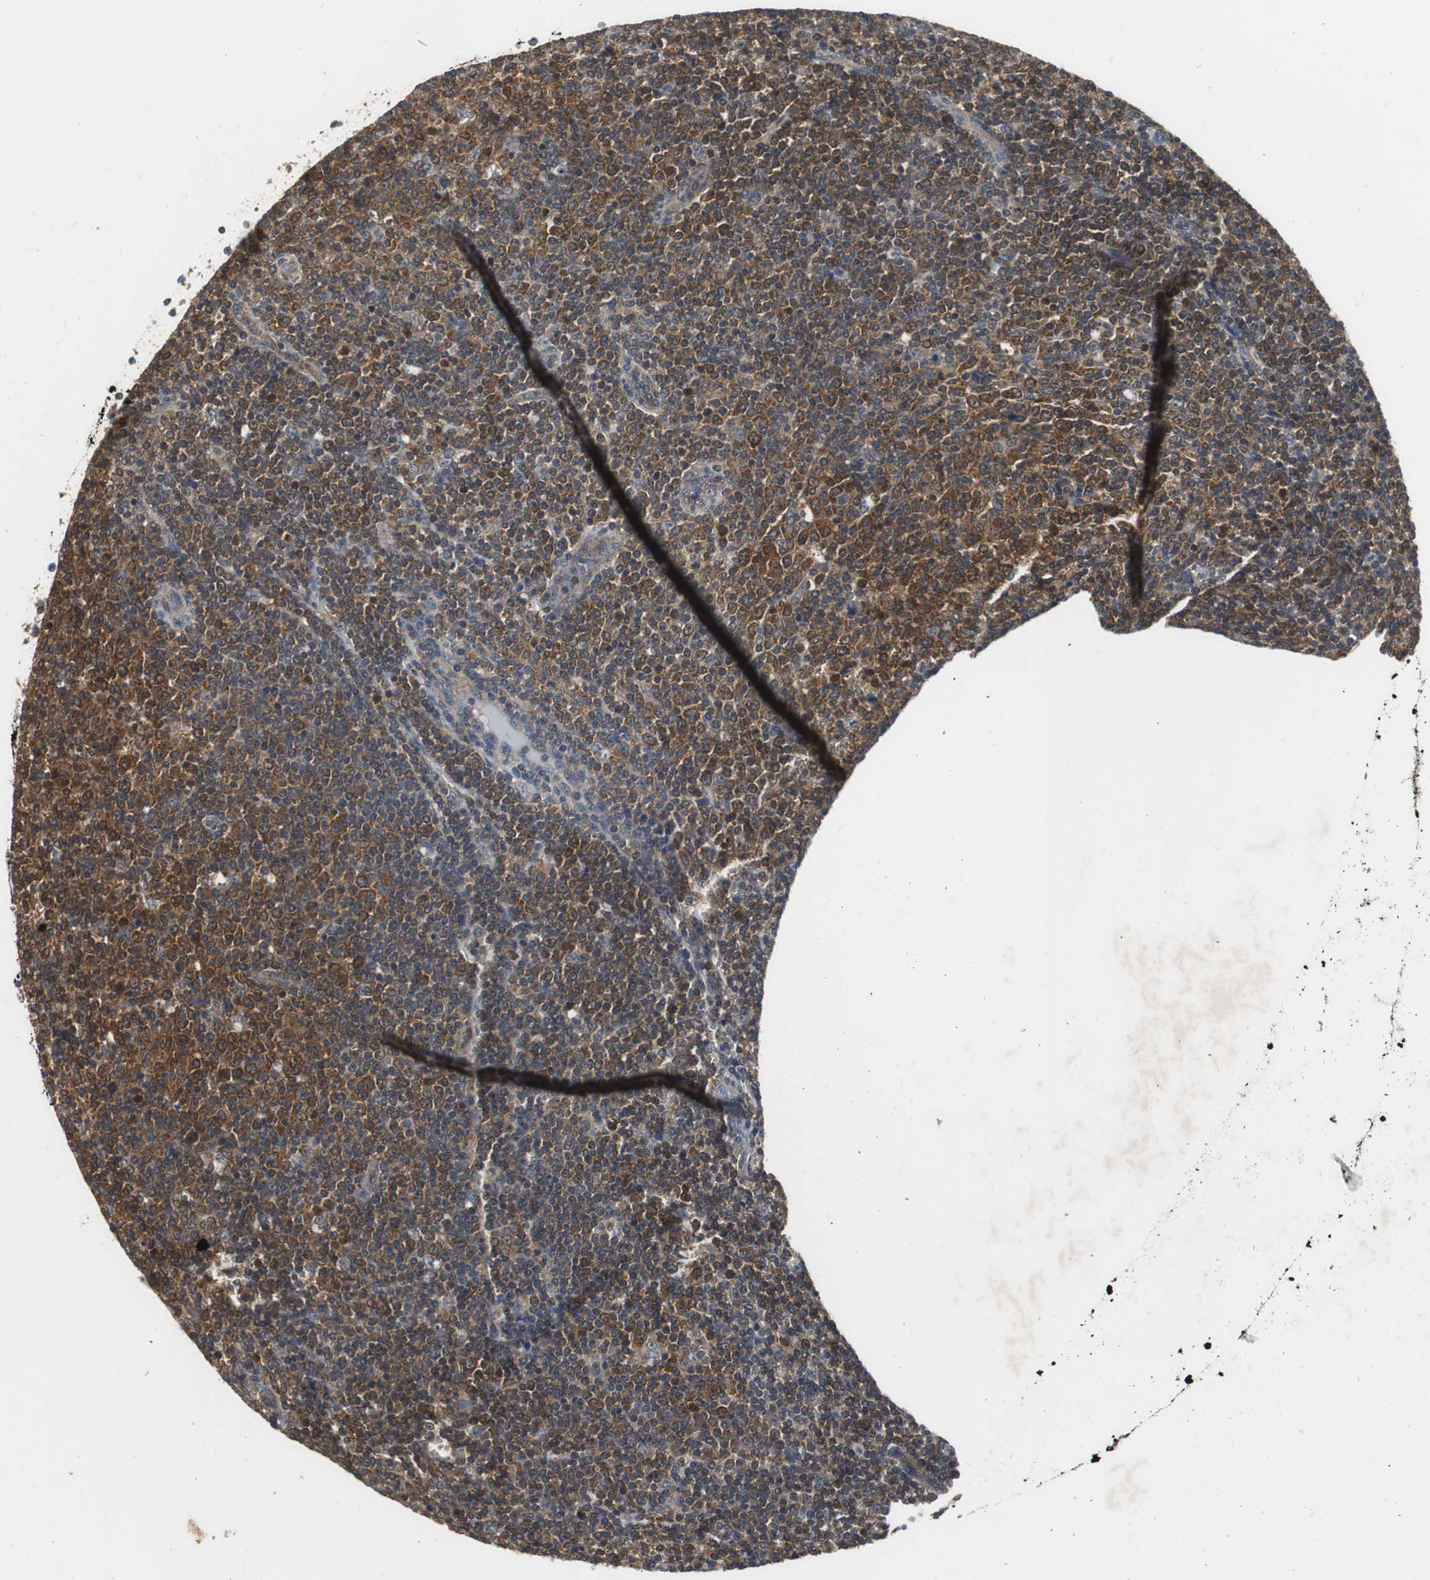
{"staining": {"intensity": "moderate", "quantity": ">75%", "location": "cytoplasmic/membranous"}, "tissue": "lymphoma", "cell_type": "Tumor cells", "image_type": "cancer", "snomed": [{"axis": "morphology", "description": "Malignant lymphoma, non-Hodgkin's type, Low grade"}, {"axis": "topography", "description": "Lymph node"}], "caption": "Moderate cytoplasmic/membranous expression for a protein is present in approximately >75% of tumor cells of lymphoma using immunohistochemistry.", "gene": "VBP1", "patient": {"sex": "male", "age": 70}}